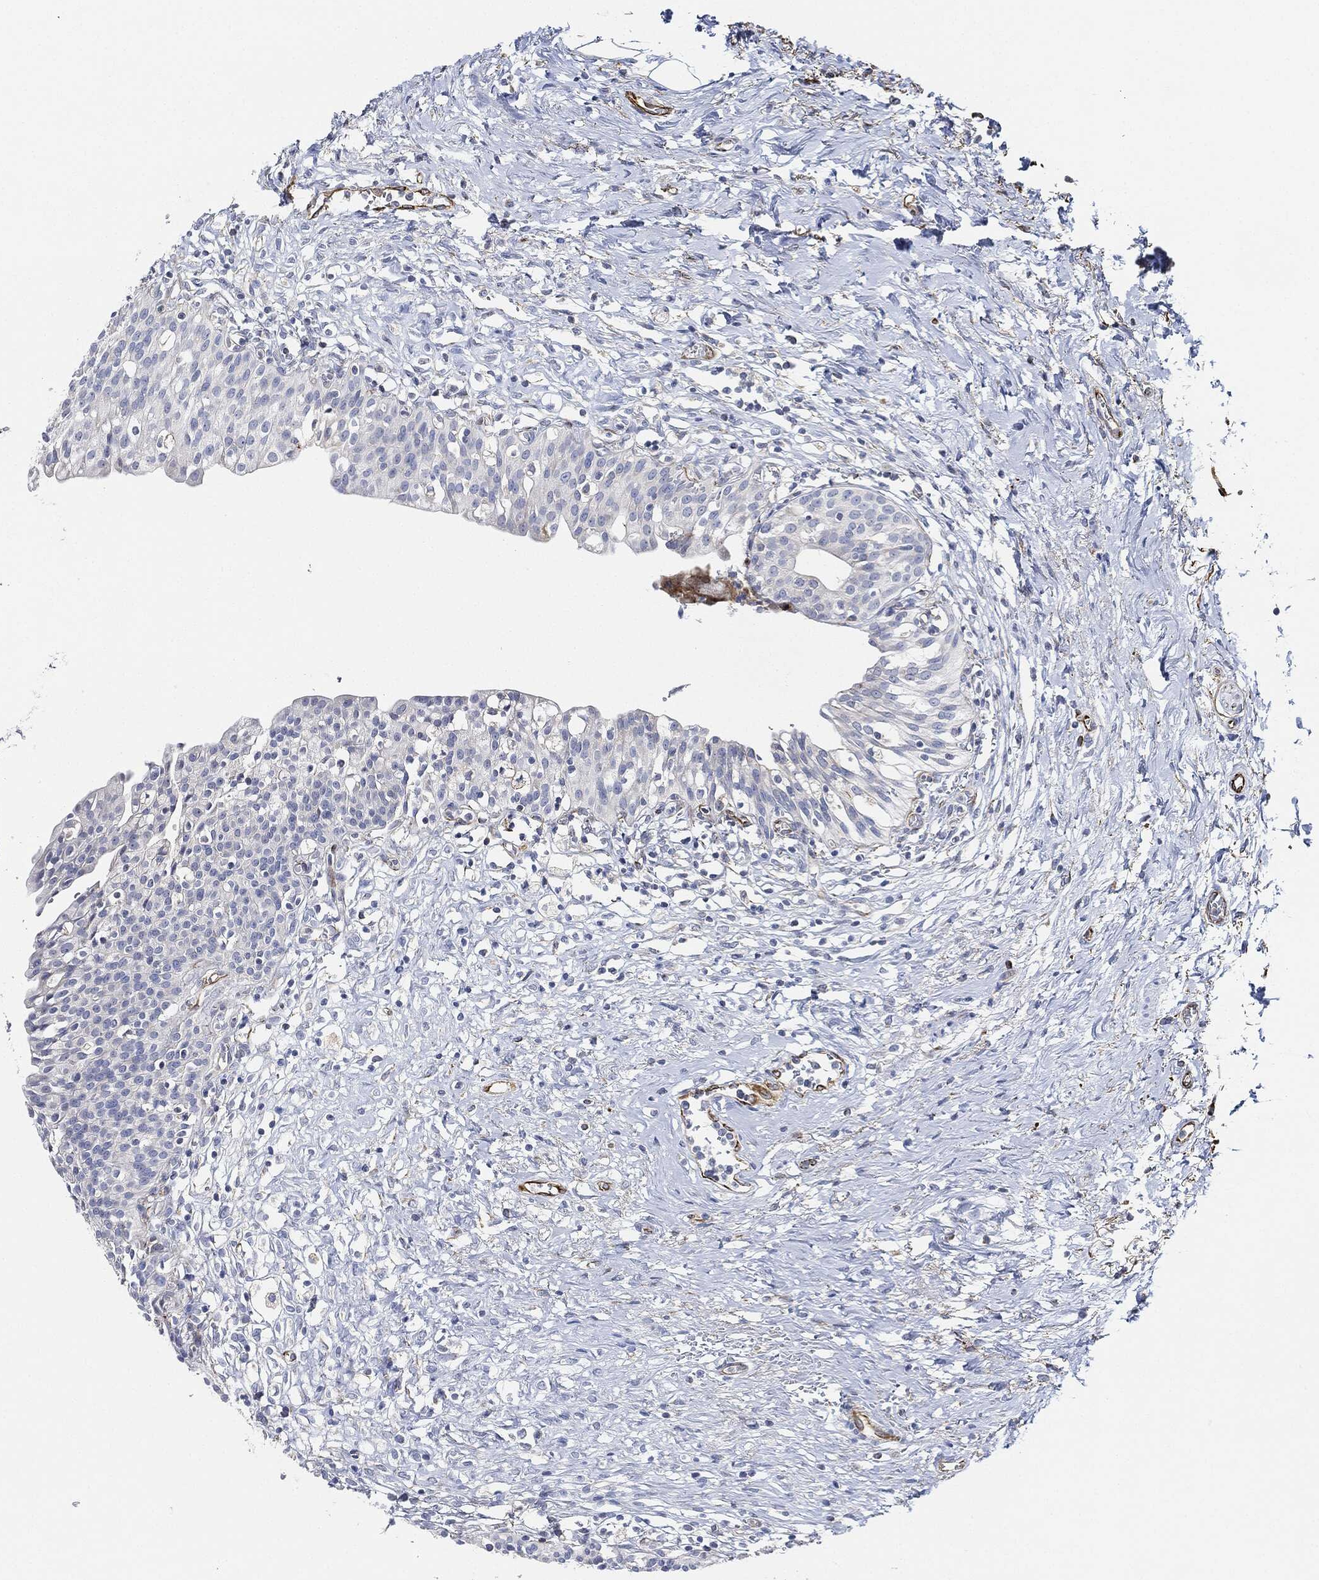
{"staining": {"intensity": "negative", "quantity": "none", "location": "none"}, "tissue": "urinary bladder", "cell_type": "Urothelial cells", "image_type": "normal", "snomed": [{"axis": "morphology", "description": "Normal tissue, NOS"}, {"axis": "topography", "description": "Urinary bladder"}], "caption": "The image demonstrates no staining of urothelial cells in normal urinary bladder.", "gene": "THSD1", "patient": {"sex": "male", "age": 76}}